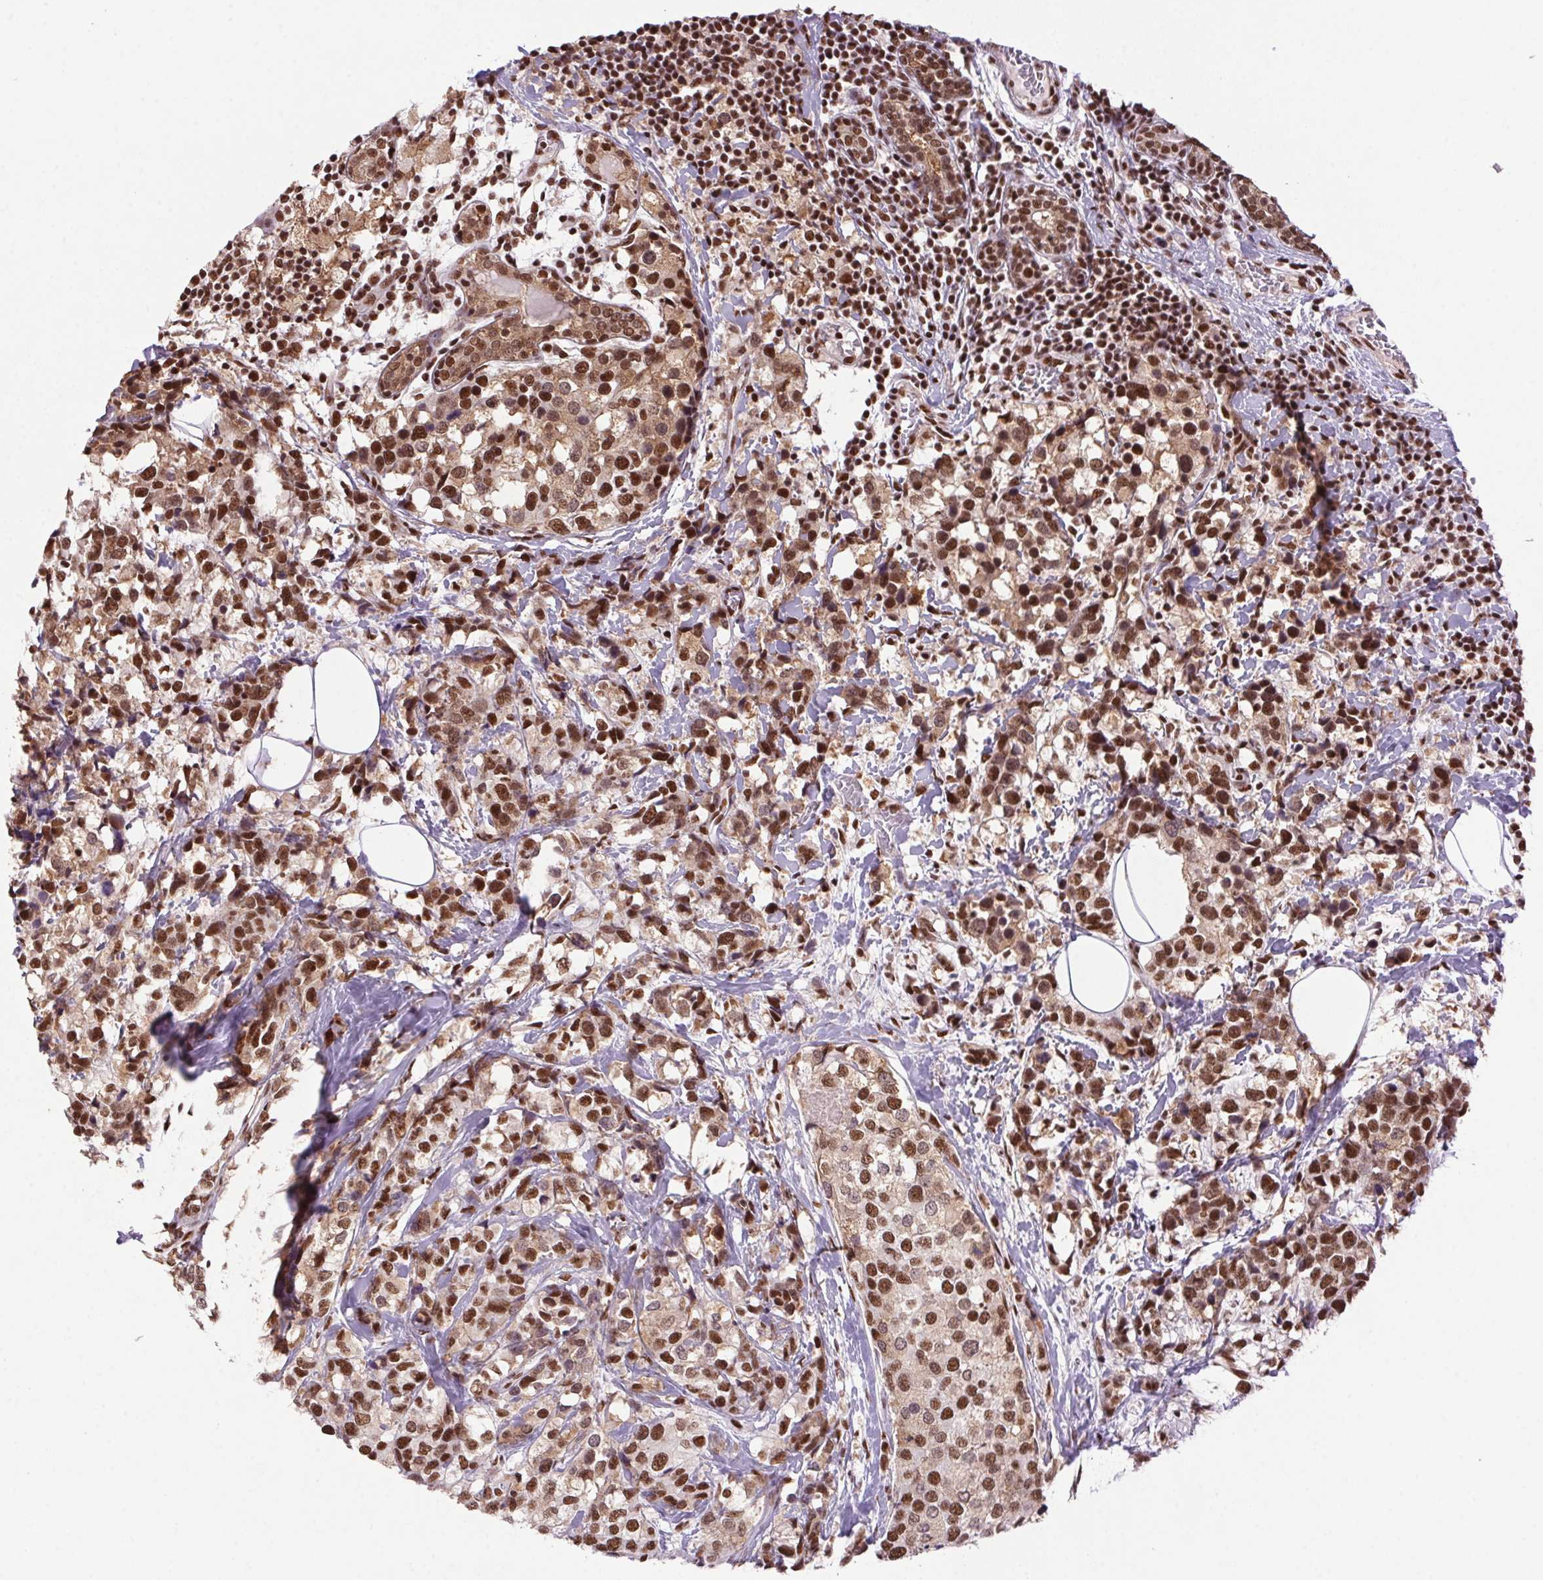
{"staining": {"intensity": "moderate", "quantity": ">75%", "location": "nuclear"}, "tissue": "breast cancer", "cell_type": "Tumor cells", "image_type": "cancer", "snomed": [{"axis": "morphology", "description": "Lobular carcinoma"}, {"axis": "topography", "description": "Breast"}], "caption": "Moderate nuclear positivity is identified in about >75% of tumor cells in lobular carcinoma (breast).", "gene": "ZNF207", "patient": {"sex": "female", "age": 59}}